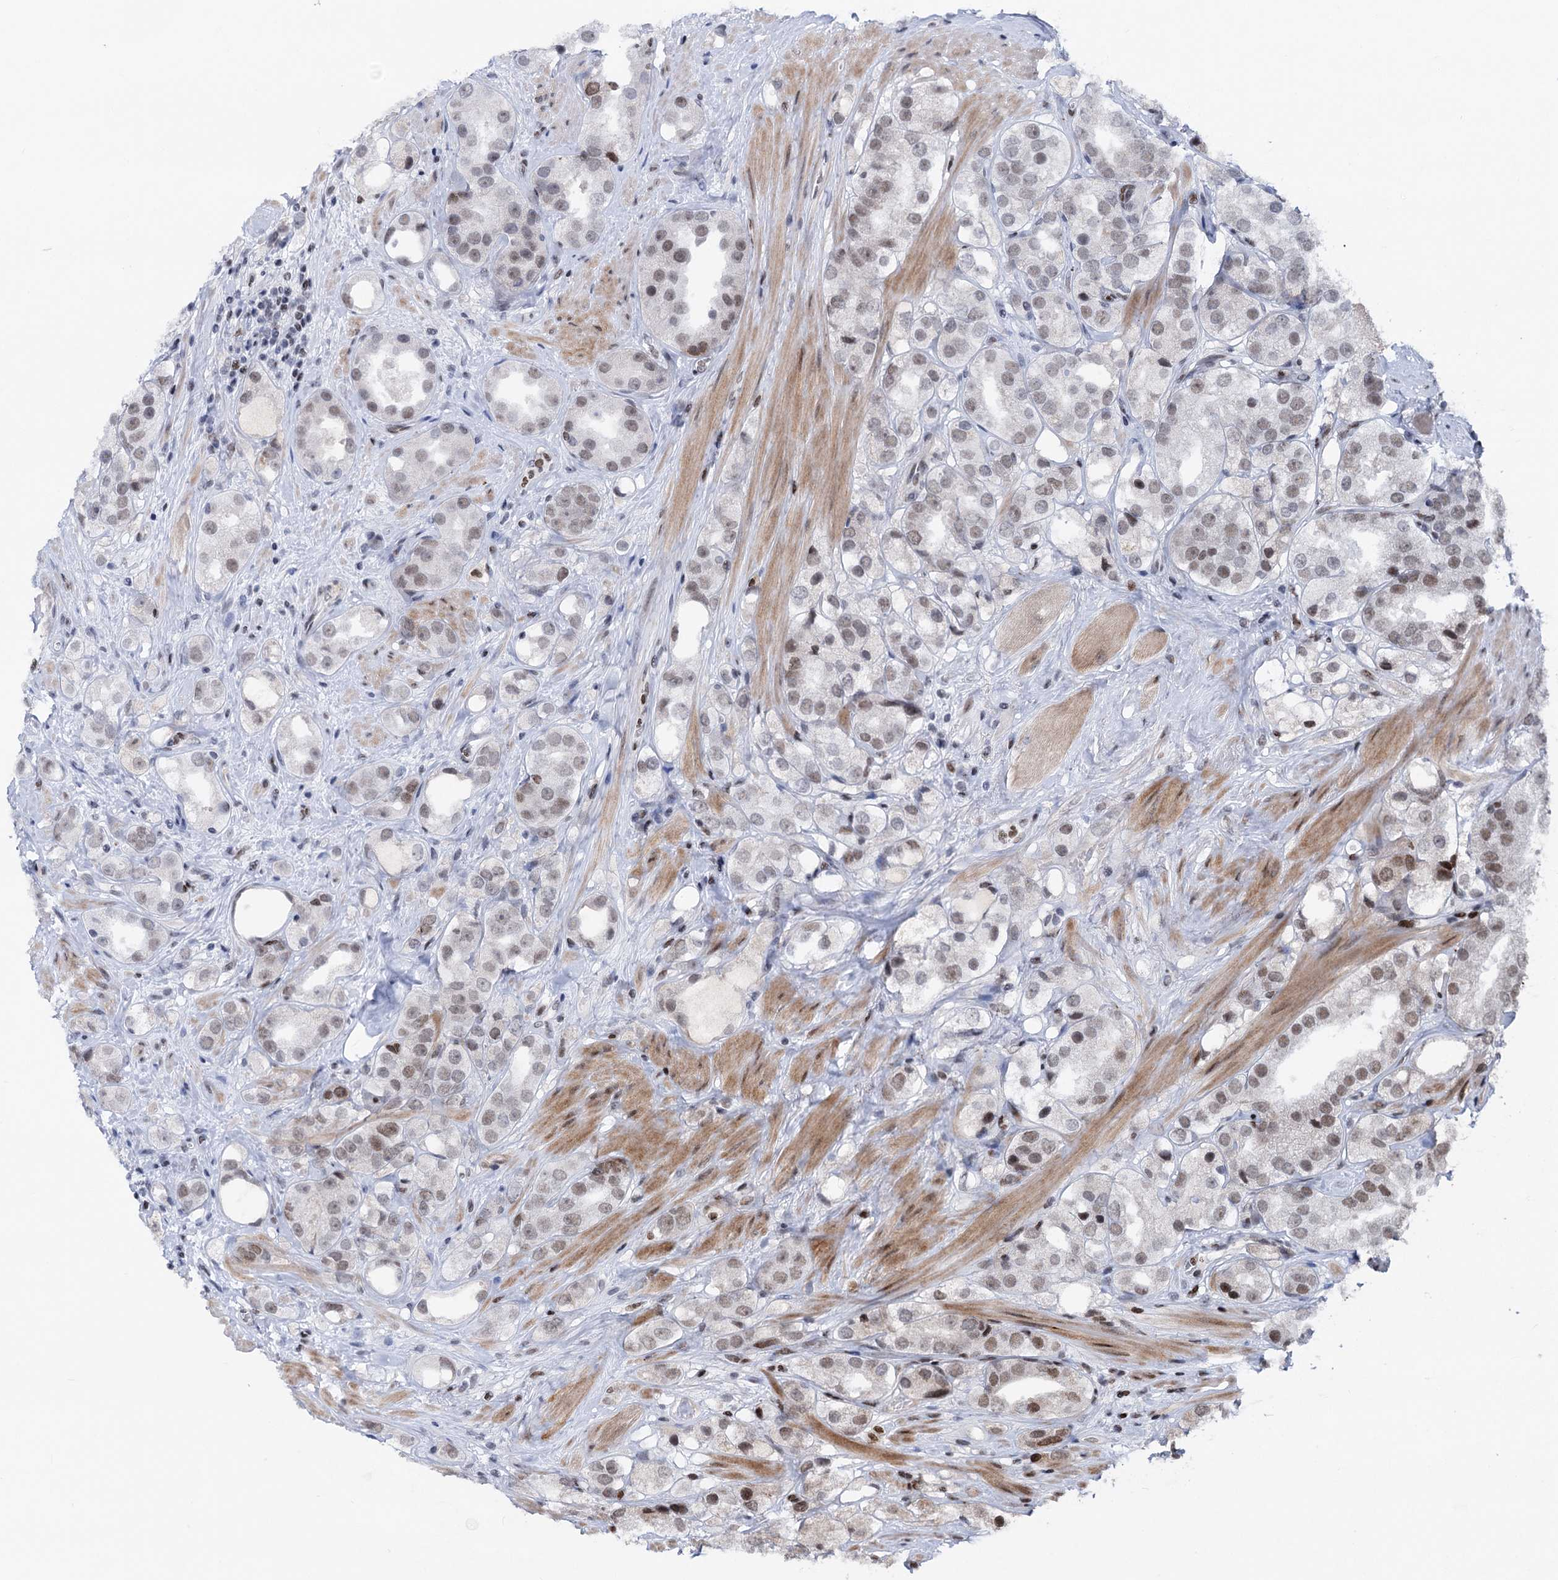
{"staining": {"intensity": "weak", "quantity": "<25%", "location": "nuclear"}, "tissue": "prostate cancer", "cell_type": "Tumor cells", "image_type": "cancer", "snomed": [{"axis": "morphology", "description": "Adenocarcinoma, NOS"}, {"axis": "topography", "description": "Prostate"}], "caption": "Immunohistochemistry (IHC) photomicrograph of neoplastic tissue: adenocarcinoma (prostate) stained with DAB (3,3'-diaminobenzidine) displays no significant protein expression in tumor cells. (DAB immunohistochemistry (IHC) visualized using brightfield microscopy, high magnification).", "gene": "ZCCHC10", "patient": {"sex": "male", "age": 79}}